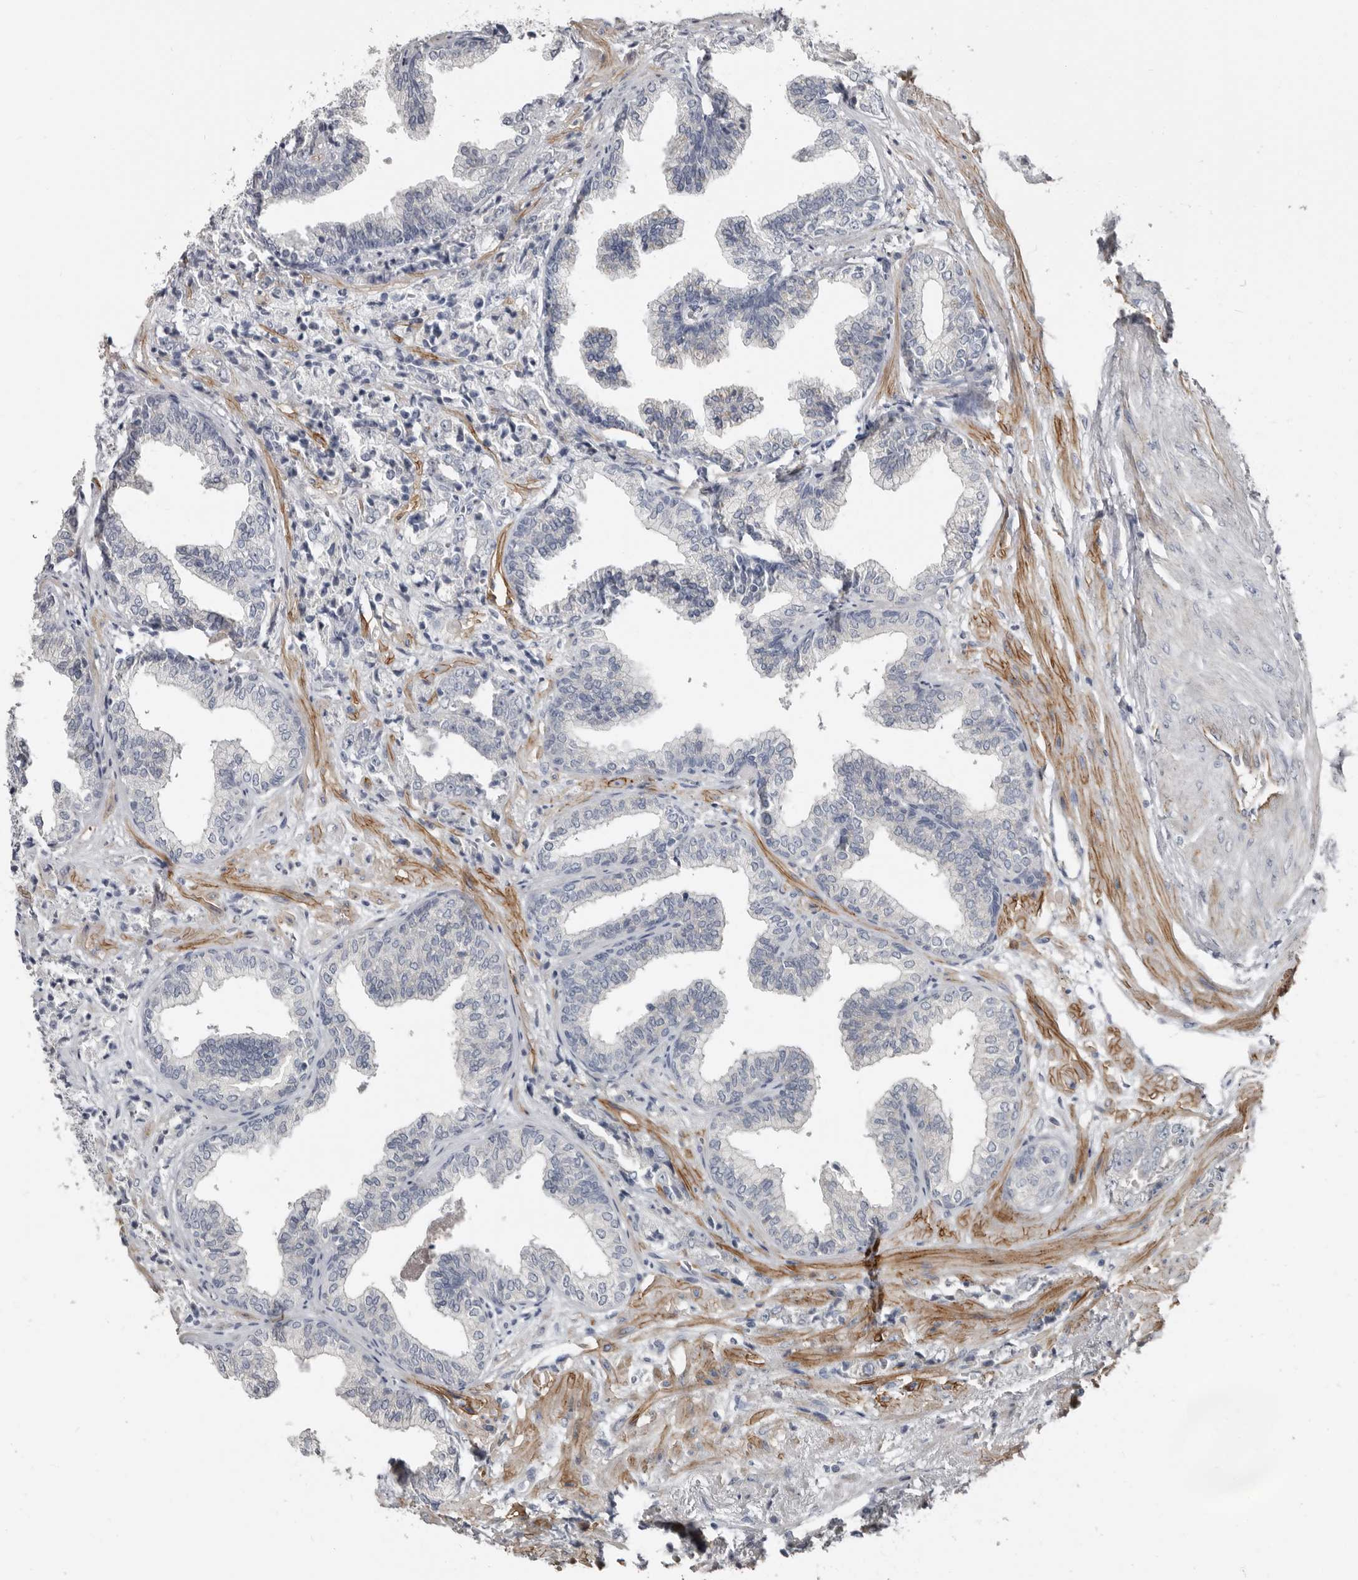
{"staining": {"intensity": "negative", "quantity": "none", "location": "none"}, "tissue": "prostate cancer", "cell_type": "Tumor cells", "image_type": "cancer", "snomed": [{"axis": "morphology", "description": "Adenocarcinoma, High grade"}, {"axis": "topography", "description": "Prostate"}], "caption": "A histopathology image of prostate cancer stained for a protein demonstrates no brown staining in tumor cells.", "gene": "ZNF114", "patient": {"sex": "male", "age": 71}}